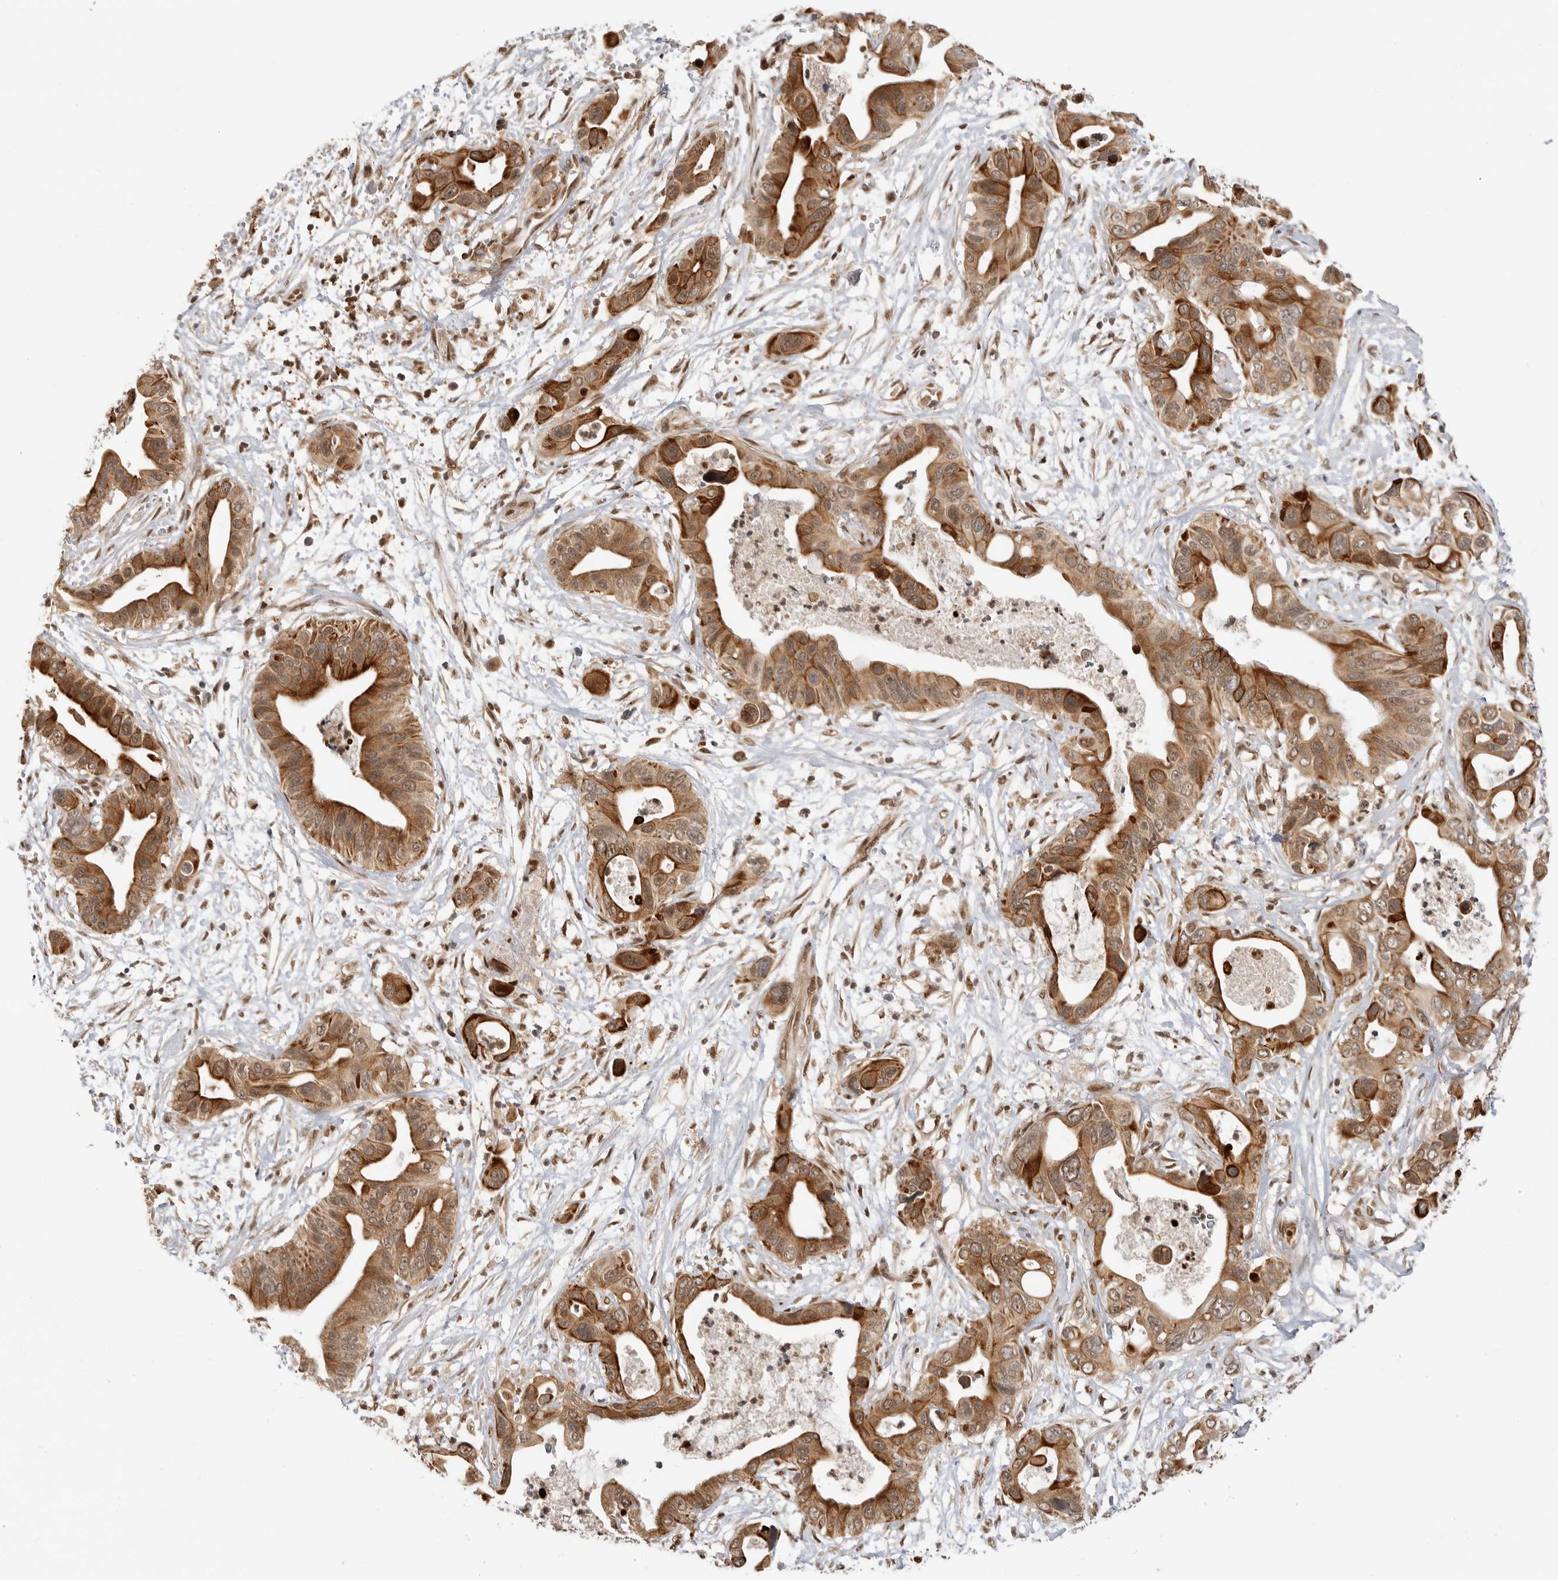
{"staining": {"intensity": "strong", "quantity": "25%-75%", "location": "cytoplasmic/membranous,nuclear"}, "tissue": "pancreatic cancer", "cell_type": "Tumor cells", "image_type": "cancer", "snomed": [{"axis": "morphology", "description": "Adenocarcinoma, NOS"}, {"axis": "topography", "description": "Pancreas"}], "caption": "A photomicrograph of adenocarcinoma (pancreatic) stained for a protein demonstrates strong cytoplasmic/membranous and nuclear brown staining in tumor cells.", "gene": "ALKAL1", "patient": {"sex": "male", "age": 66}}